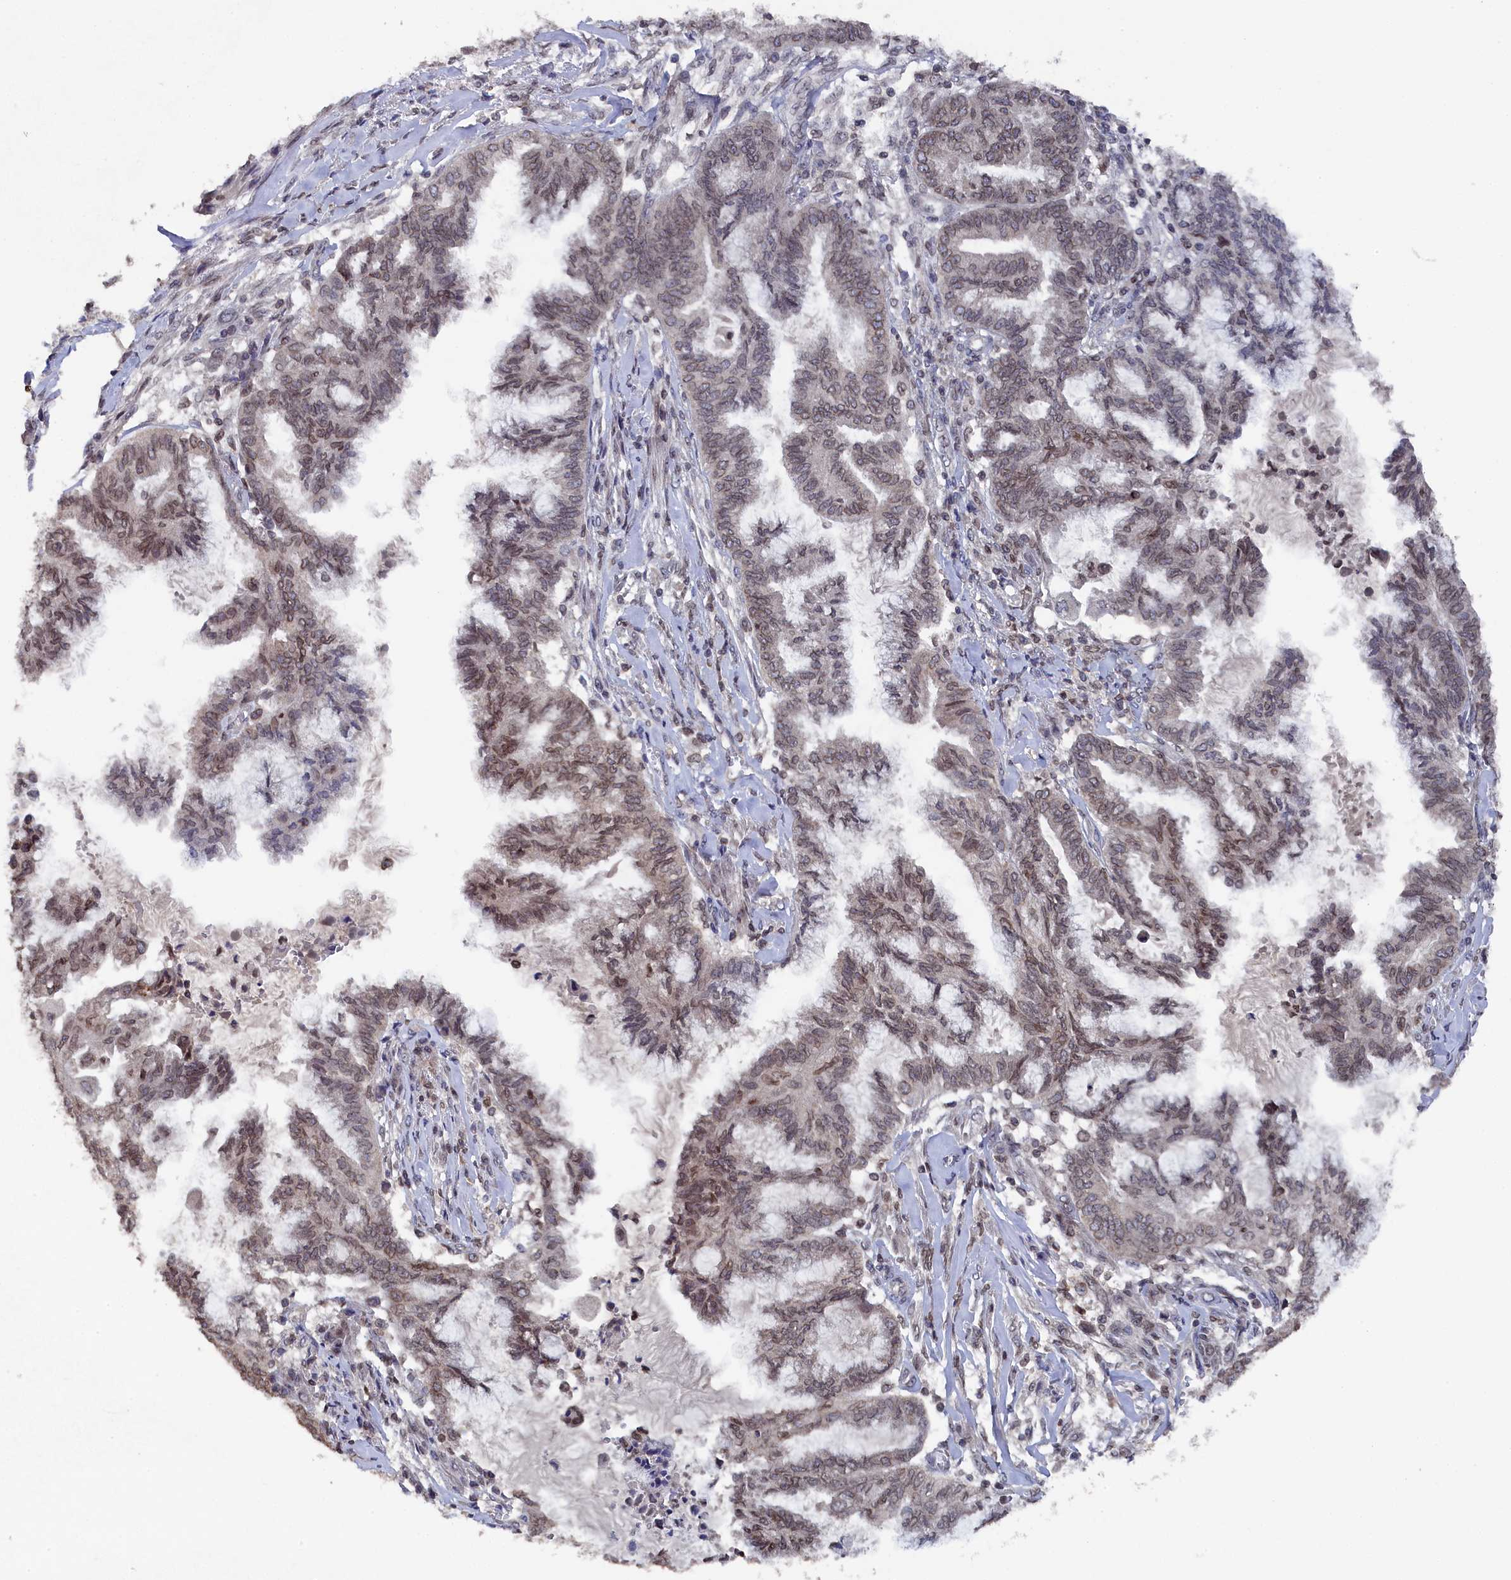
{"staining": {"intensity": "moderate", "quantity": "25%-75%", "location": "cytoplasmic/membranous,nuclear"}, "tissue": "endometrial cancer", "cell_type": "Tumor cells", "image_type": "cancer", "snomed": [{"axis": "morphology", "description": "Adenocarcinoma, NOS"}, {"axis": "topography", "description": "Endometrium"}], "caption": "This is an image of immunohistochemistry (IHC) staining of endometrial cancer, which shows moderate positivity in the cytoplasmic/membranous and nuclear of tumor cells.", "gene": "ANKEF1", "patient": {"sex": "female", "age": 86}}